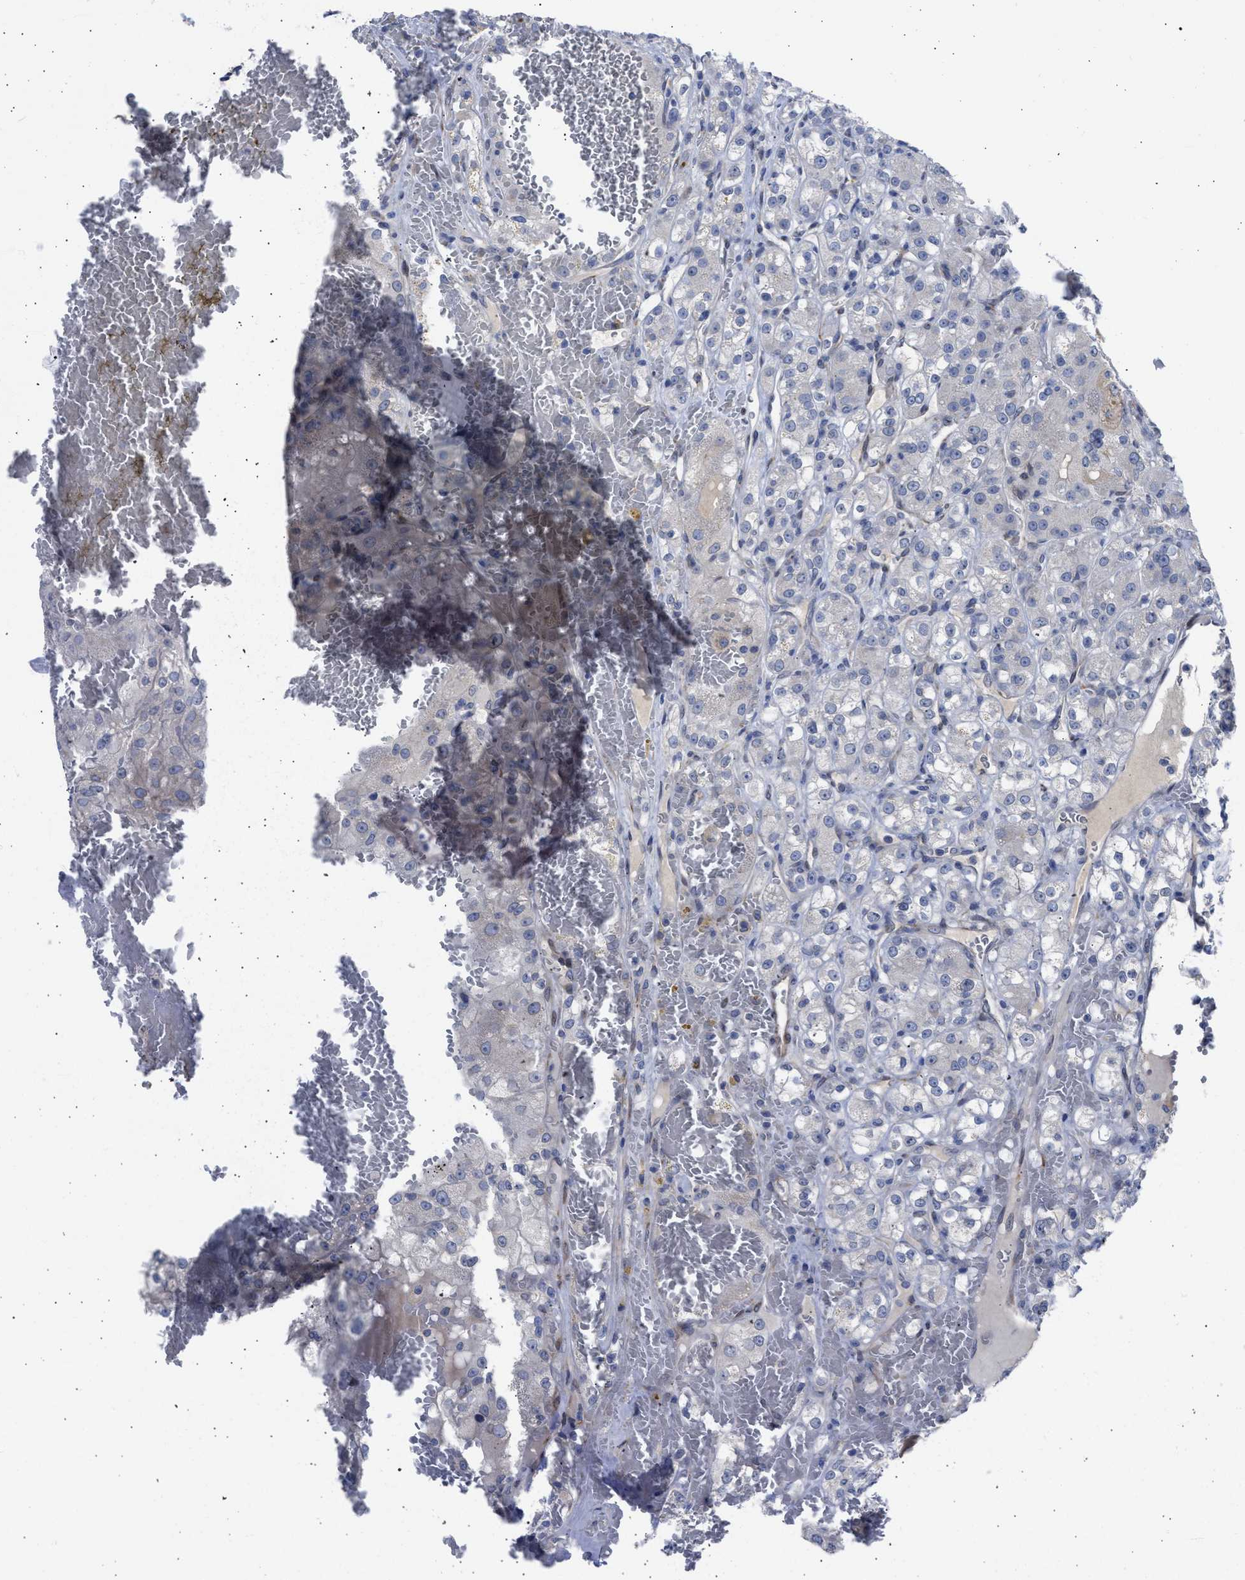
{"staining": {"intensity": "negative", "quantity": "none", "location": "none"}, "tissue": "renal cancer", "cell_type": "Tumor cells", "image_type": "cancer", "snomed": [{"axis": "morphology", "description": "Normal tissue, NOS"}, {"axis": "morphology", "description": "Adenocarcinoma, NOS"}, {"axis": "topography", "description": "Kidney"}], "caption": "Immunohistochemical staining of renal adenocarcinoma demonstrates no significant staining in tumor cells.", "gene": "NUP35", "patient": {"sex": "male", "age": 61}}